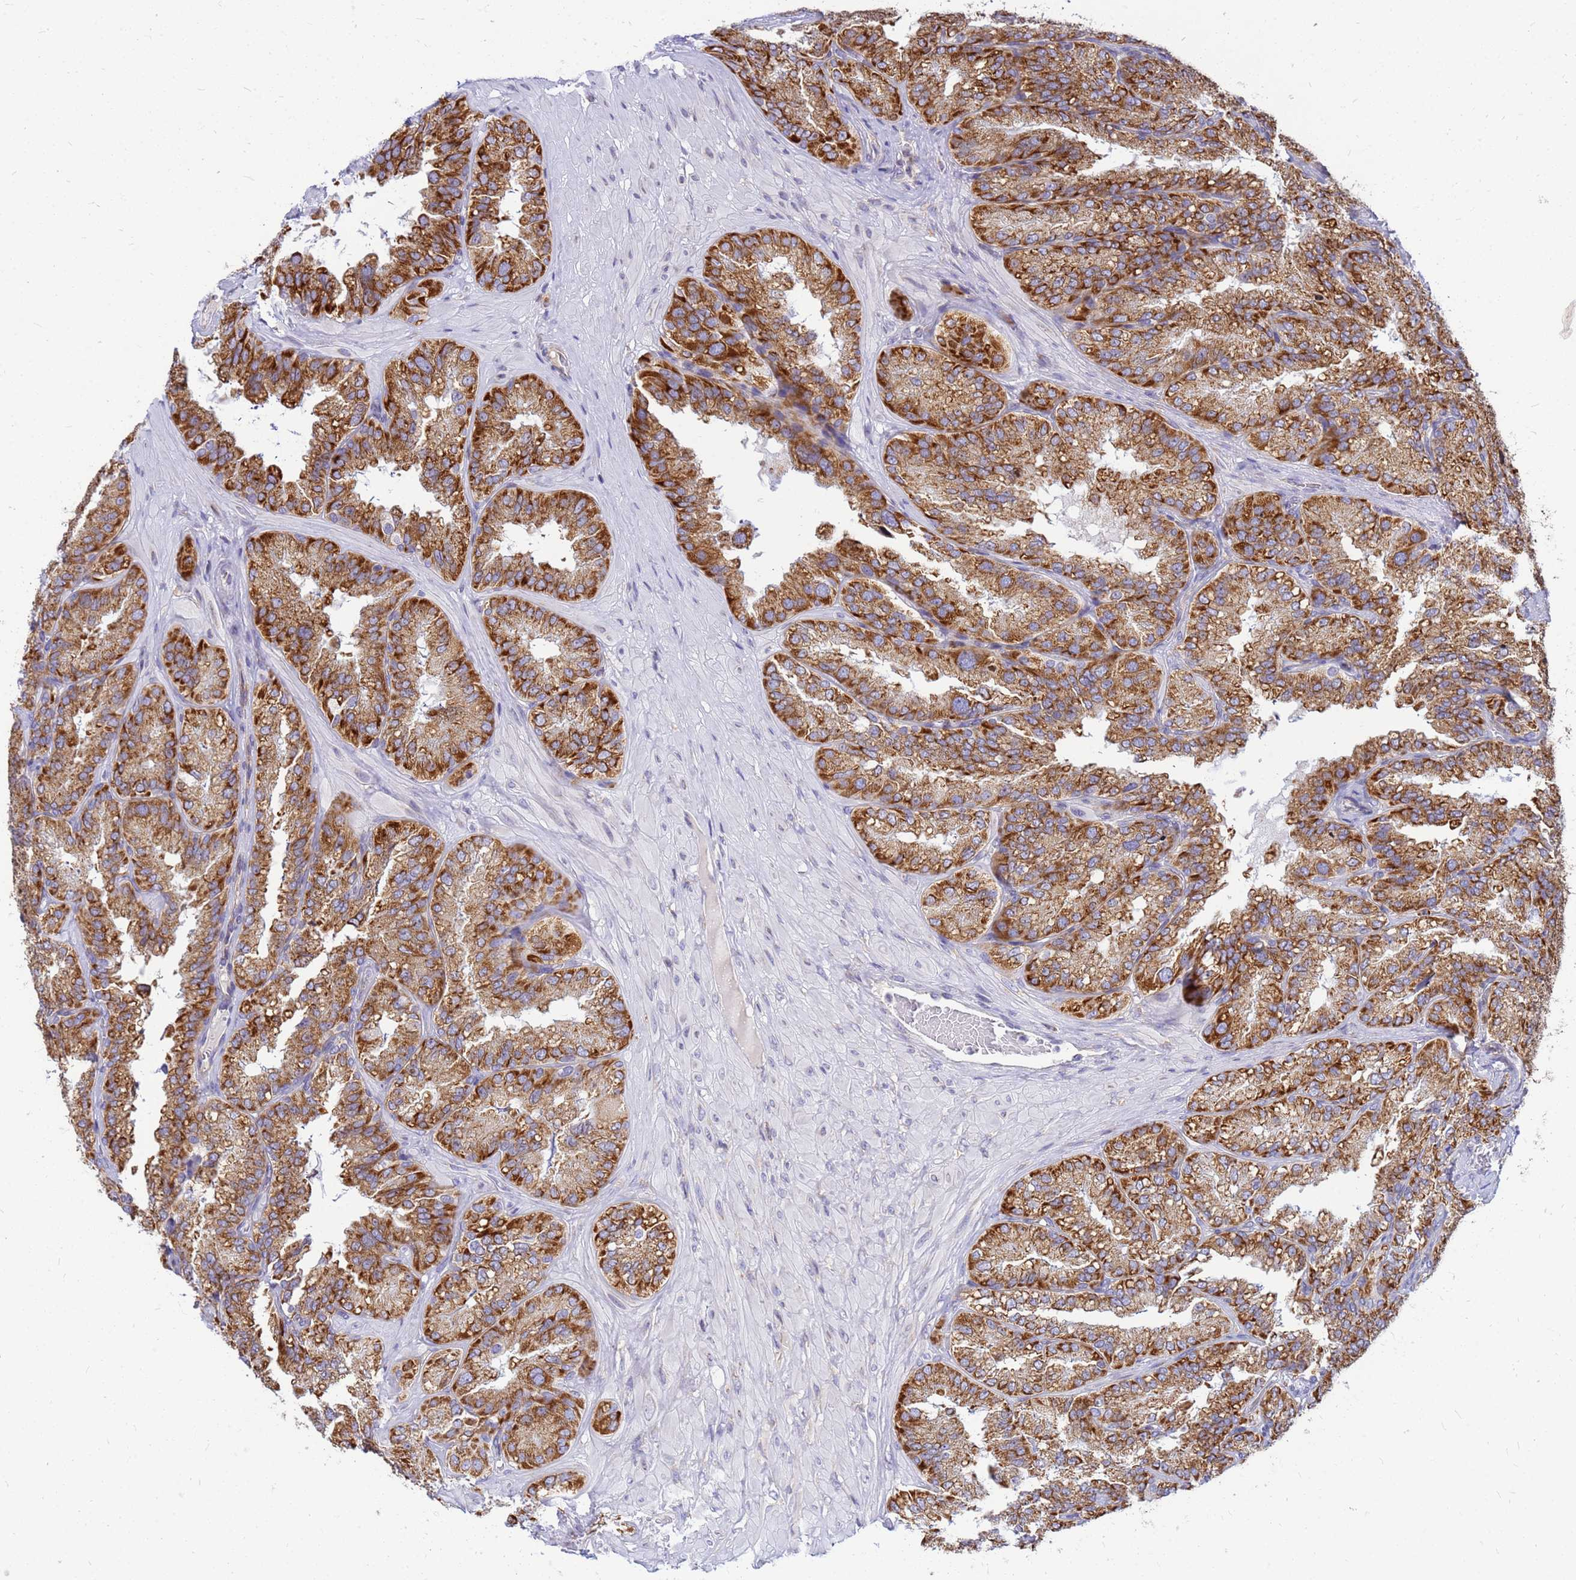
{"staining": {"intensity": "strong", "quantity": ">75%", "location": "cytoplasmic/membranous"}, "tissue": "seminal vesicle", "cell_type": "Glandular cells", "image_type": "normal", "snomed": [{"axis": "morphology", "description": "Normal tissue, NOS"}, {"axis": "topography", "description": "Seminal veicle"}], "caption": "Protein expression analysis of unremarkable human seminal vesicle reveals strong cytoplasmic/membranous staining in about >75% of glandular cells. The staining was performed using DAB (3,3'-diaminobenzidine) to visualize the protein expression in brown, while the nuclei were stained in blue with hematoxylin (Magnification: 20x).", "gene": "SSR4", "patient": {"sex": "male", "age": 58}}